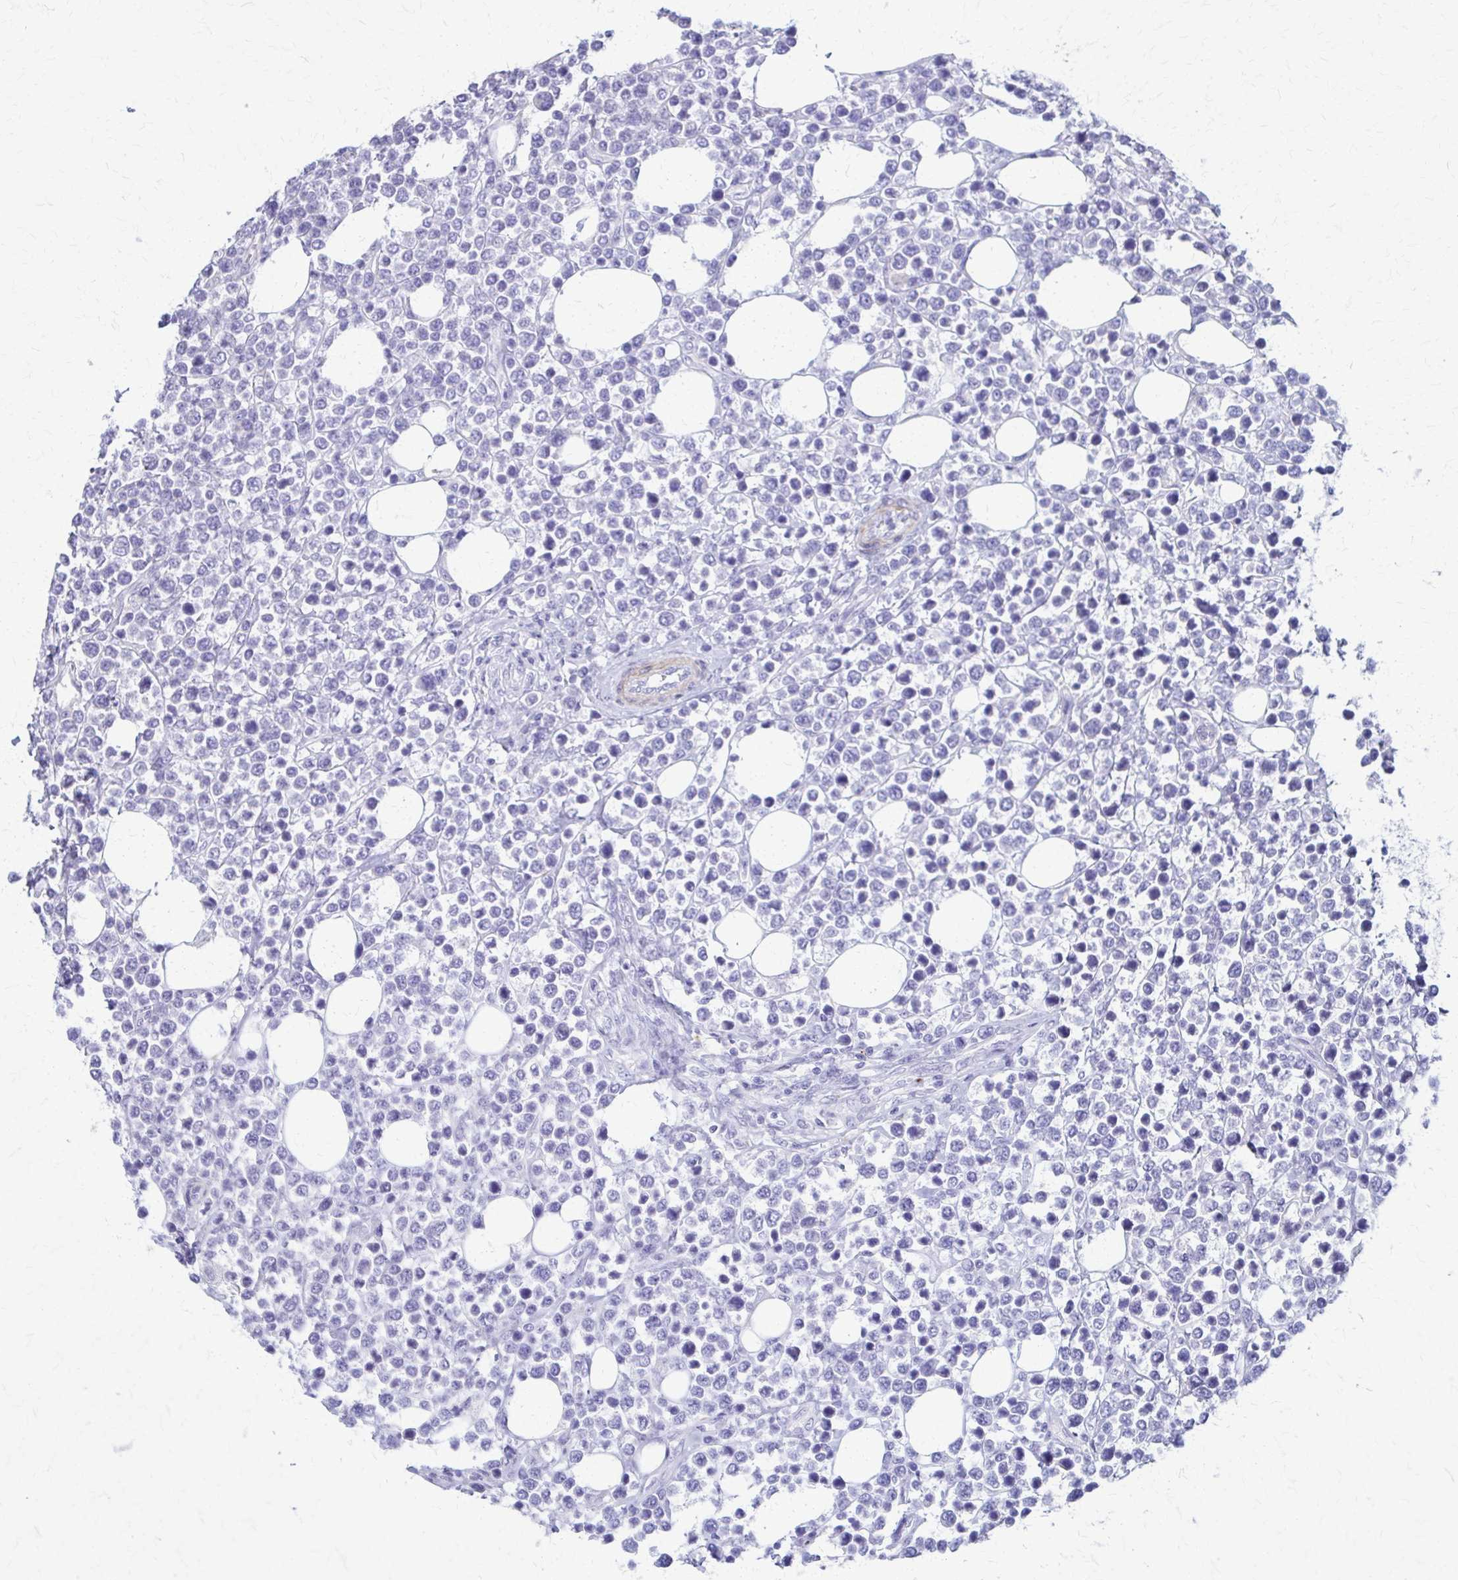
{"staining": {"intensity": "negative", "quantity": "none", "location": "none"}, "tissue": "lymphoma", "cell_type": "Tumor cells", "image_type": "cancer", "snomed": [{"axis": "morphology", "description": "Malignant lymphoma, non-Hodgkin's type, High grade"}, {"axis": "topography", "description": "Soft tissue"}], "caption": "Immunohistochemistry (IHC) histopathology image of human malignant lymphoma, non-Hodgkin's type (high-grade) stained for a protein (brown), which displays no staining in tumor cells. (DAB IHC with hematoxylin counter stain).", "gene": "DSP", "patient": {"sex": "female", "age": 56}}